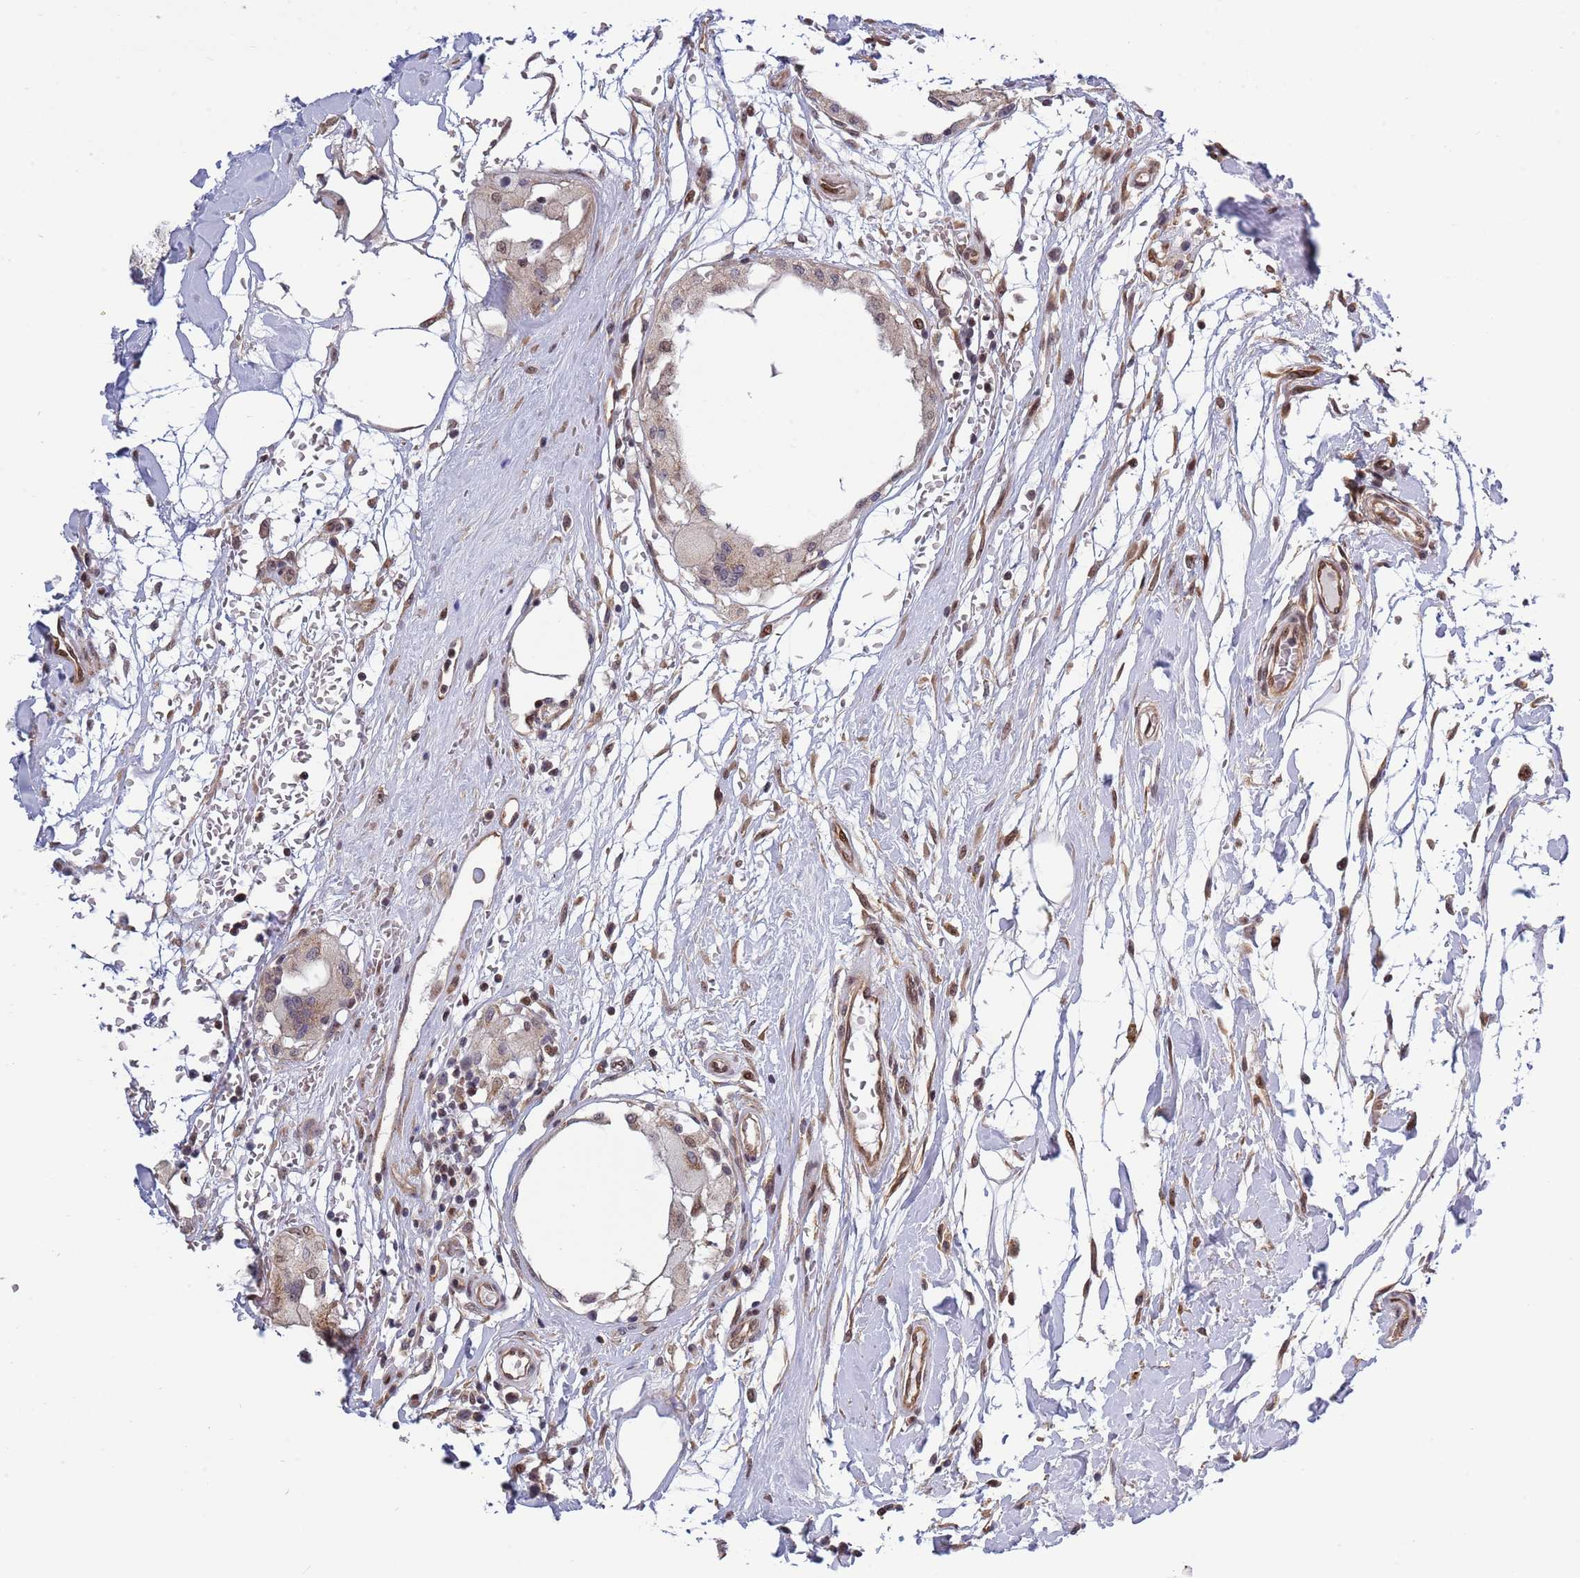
{"staining": {"intensity": "weak", "quantity": "<25%", "location": "cytoplasmic/membranous"}, "tissue": "breast cancer", "cell_type": "Tumor cells", "image_type": "cancer", "snomed": [{"axis": "morphology", "description": "Duct carcinoma"}, {"axis": "topography", "description": "Breast"}], "caption": "There is no significant positivity in tumor cells of breast cancer.", "gene": "TBX10", "patient": {"sex": "female", "age": 55}}